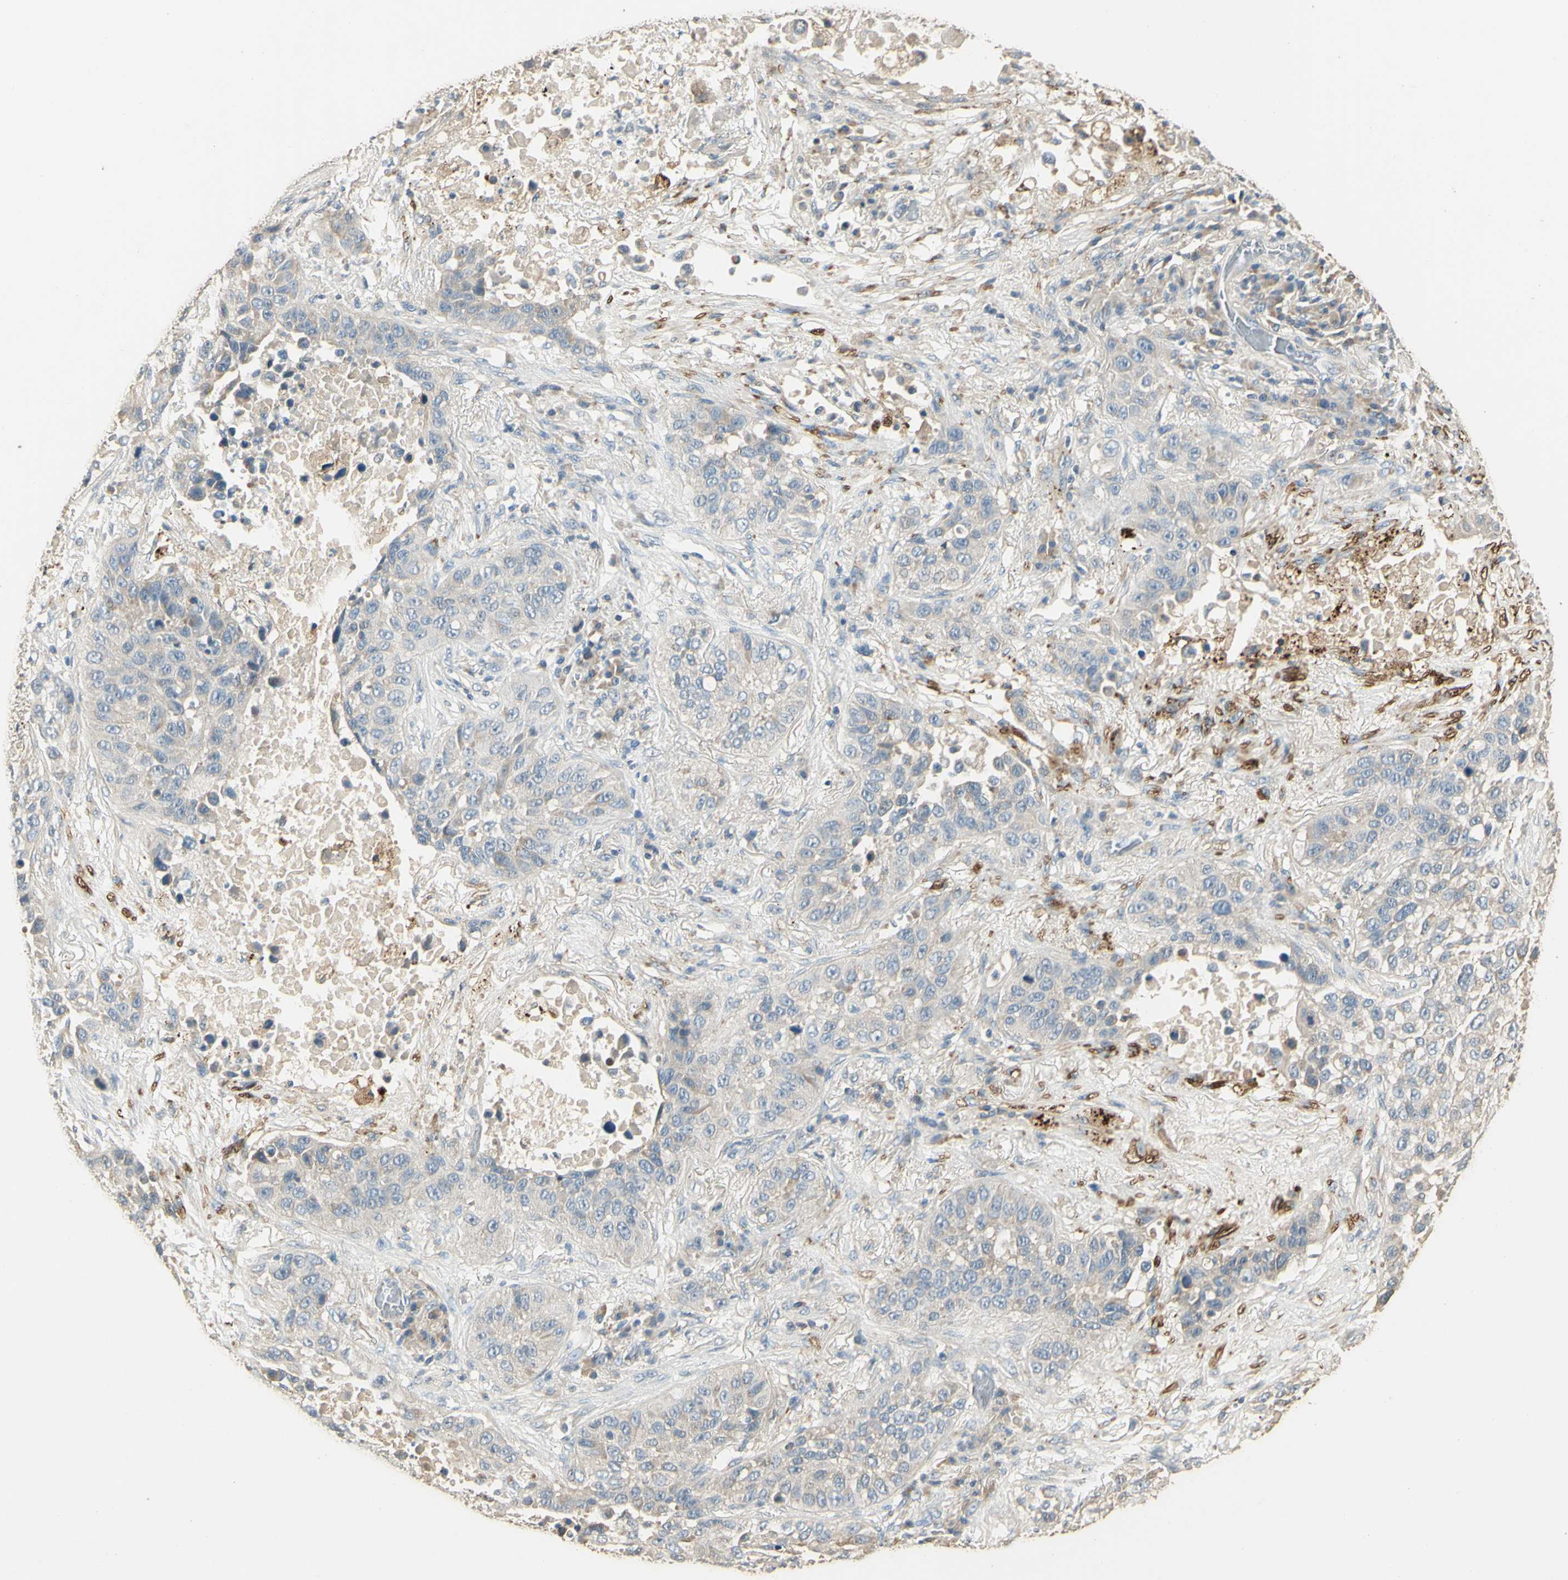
{"staining": {"intensity": "negative", "quantity": "none", "location": "none"}, "tissue": "lung cancer", "cell_type": "Tumor cells", "image_type": "cancer", "snomed": [{"axis": "morphology", "description": "Squamous cell carcinoma, NOS"}, {"axis": "topography", "description": "Lung"}], "caption": "IHC micrograph of lung cancer (squamous cell carcinoma) stained for a protein (brown), which displays no expression in tumor cells.", "gene": "ARHGEF17", "patient": {"sex": "male", "age": 57}}